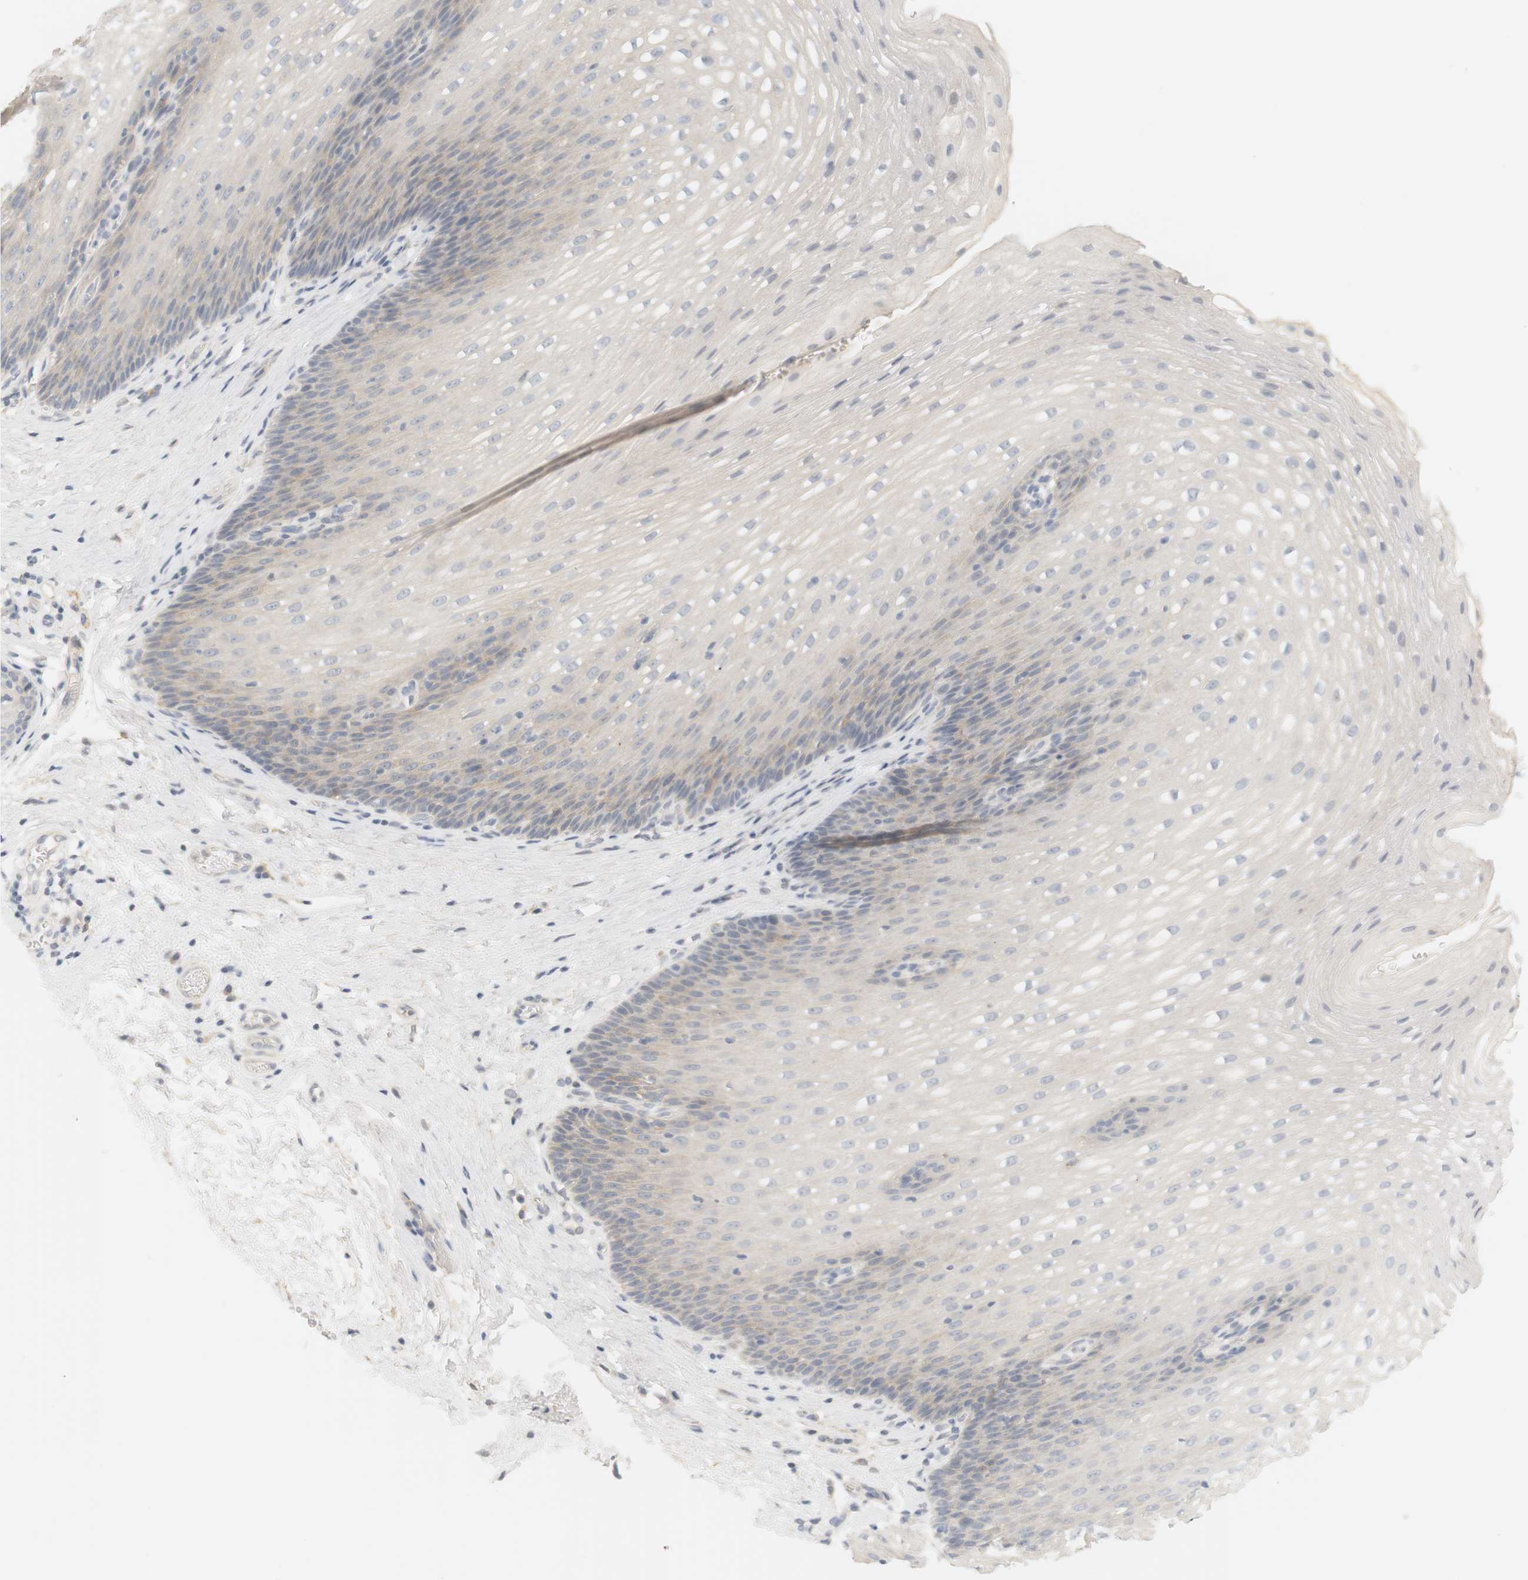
{"staining": {"intensity": "weak", "quantity": "<25%", "location": "cytoplasmic/membranous"}, "tissue": "esophagus", "cell_type": "Squamous epithelial cells", "image_type": "normal", "snomed": [{"axis": "morphology", "description": "Normal tissue, NOS"}, {"axis": "topography", "description": "Esophagus"}], "caption": "High magnification brightfield microscopy of benign esophagus stained with DAB (3,3'-diaminobenzidine) (brown) and counterstained with hematoxylin (blue): squamous epithelial cells show no significant expression.", "gene": "RTN3", "patient": {"sex": "male", "age": 48}}